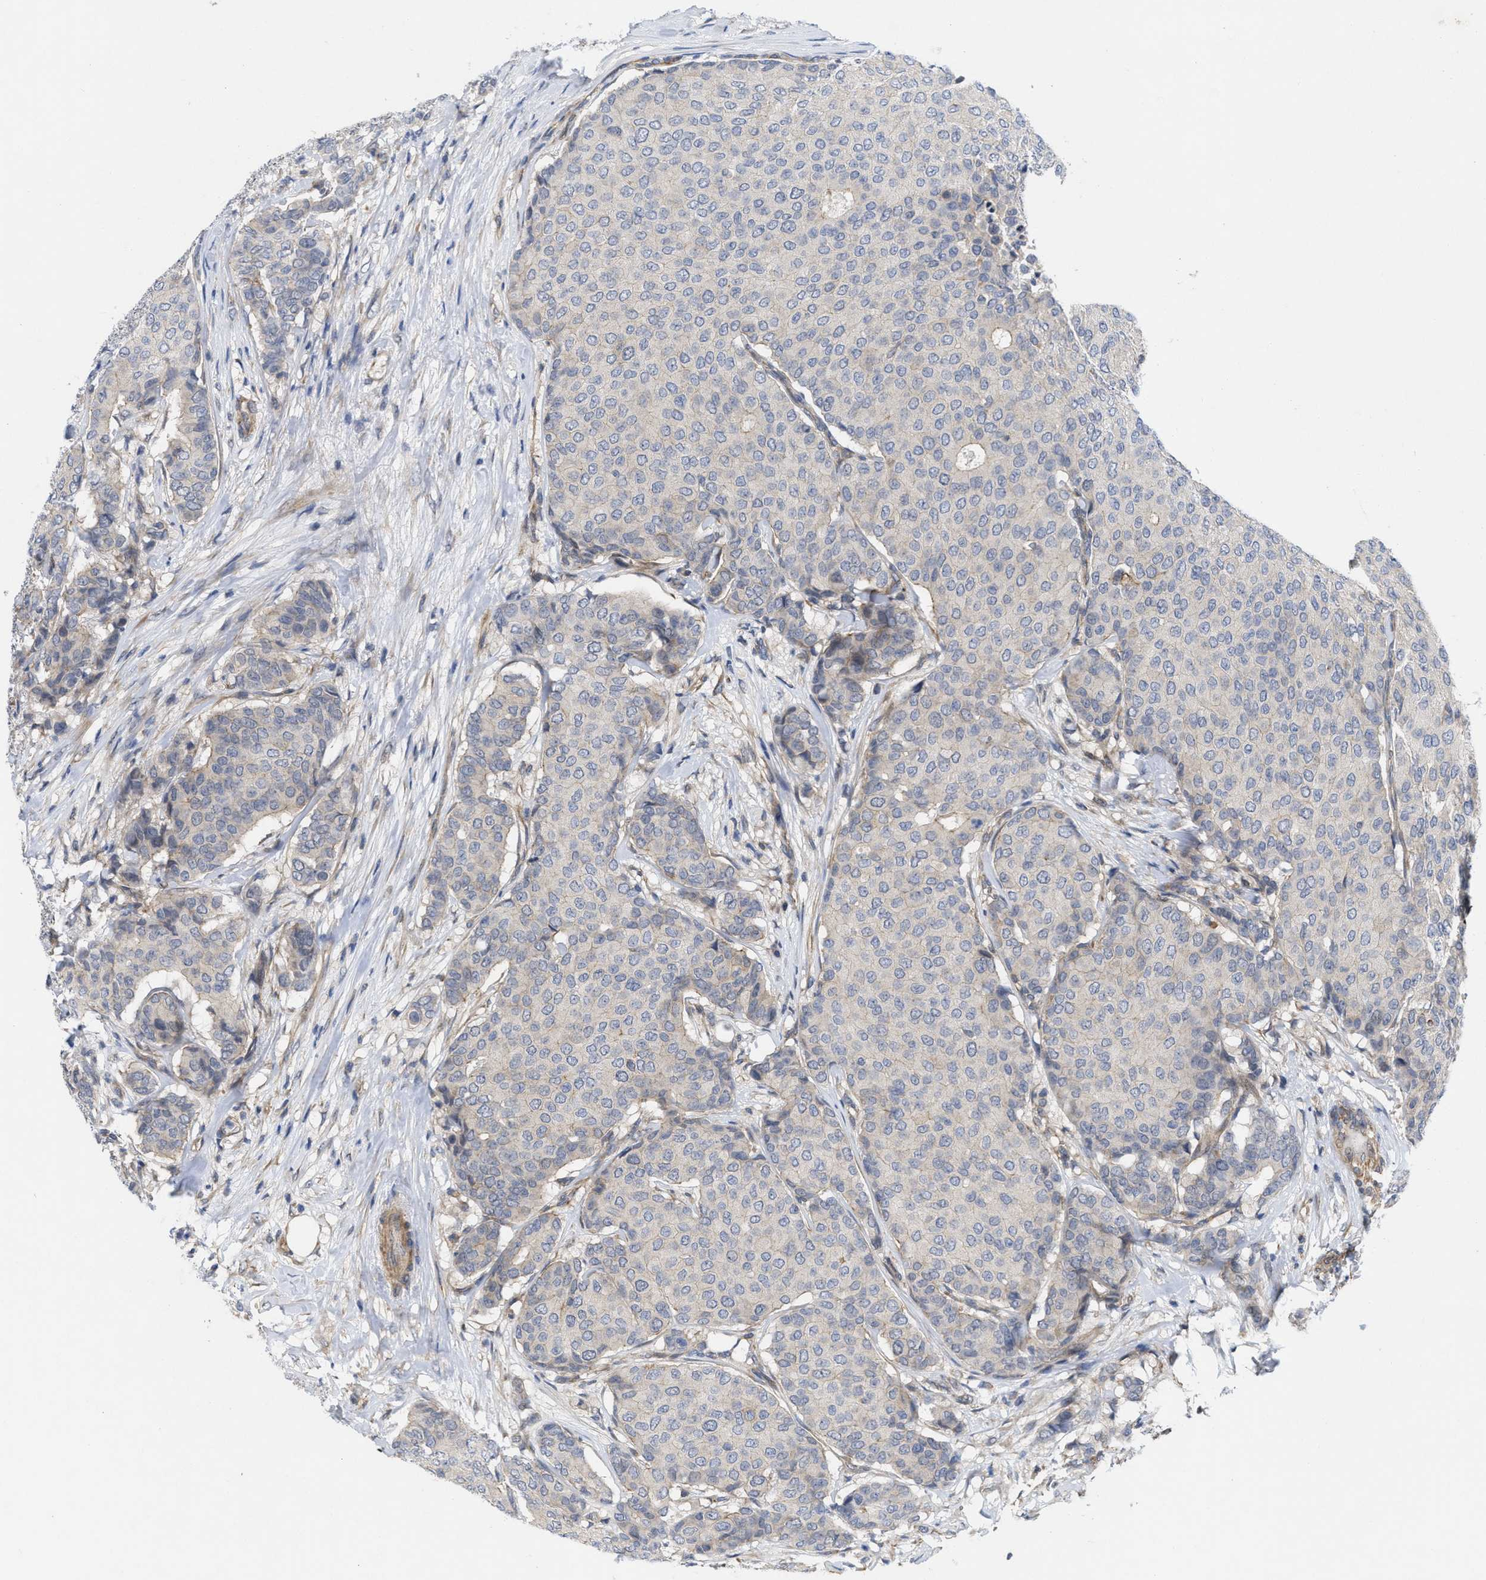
{"staining": {"intensity": "negative", "quantity": "none", "location": "none"}, "tissue": "breast cancer", "cell_type": "Tumor cells", "image_type": "cancer", "snomed": [{"axis": "morphology", "description": "Duct carcinoma"}, {"axis": "topography", "description": "Breast"}], "caption": "Immunohistochemistry (IHC) micrograph of human breast cancer stained for a protein (brown), which reveals no expression in tumor cells. (Brightfield microscopy of DAB (3,3'-diaminobenzidine) immunohistochemistry (IHC) at high magnification).", "gene": "ARHGEF26", "patient": {"sex": "female", "age": 75}}